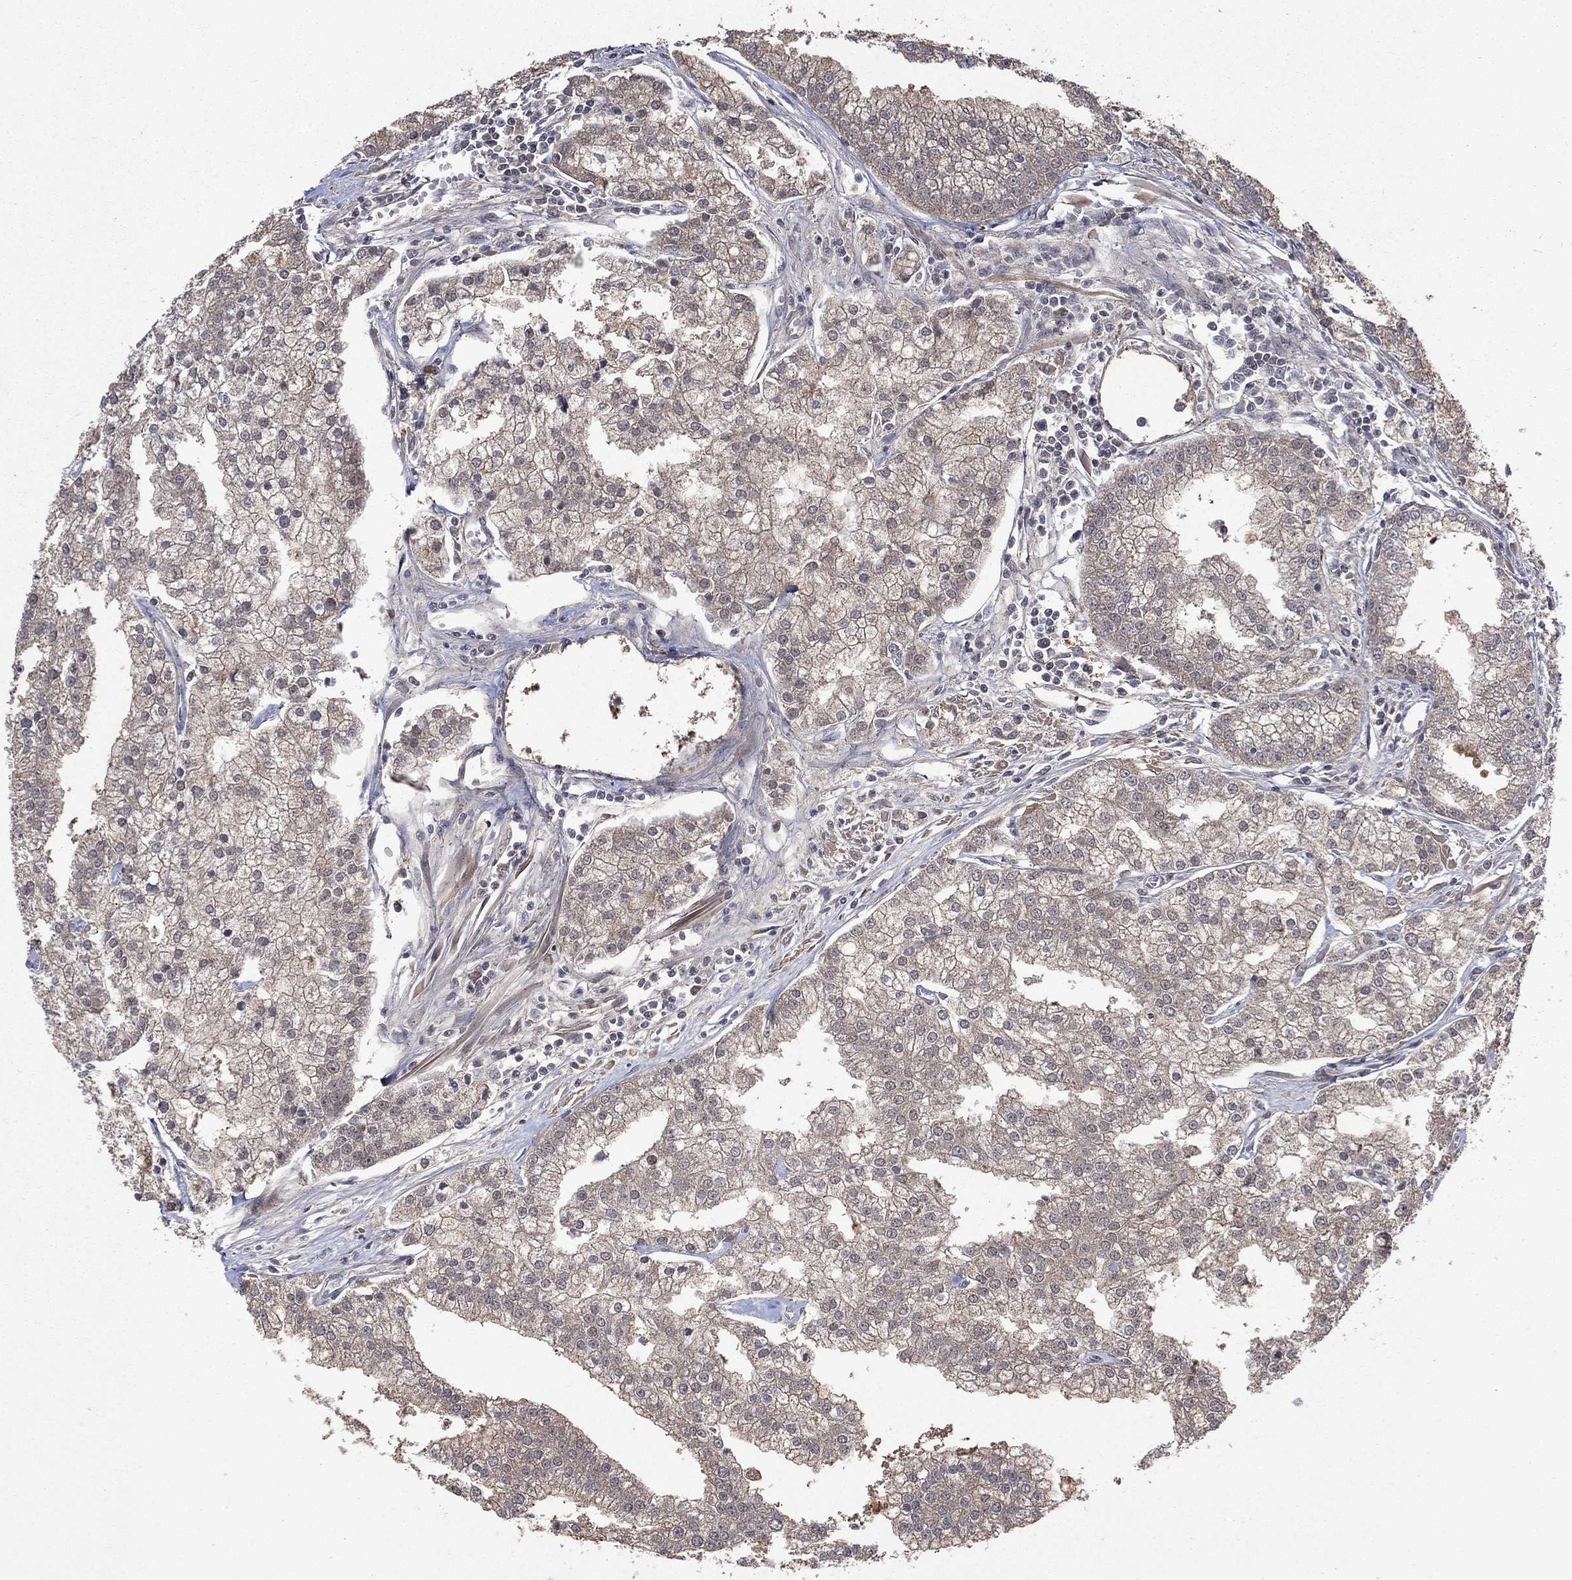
{"staining": {"intensity": "weak", "quantity": ">75%", "location": "cytoplasmic/membranous"}, "tissue": "prostate cancer", "cell_type": "Tumor cells", "image_type": "cancer", "snomed": [{"axis": "morphology", "description": "Adenocarcinoma, NOS"}, {"axis": "topography", "description": "Prostate"}], "caption": "This is an image of immunohistochemistry staining of prostate cancer (adenocarcinoma), which shows weak positivity in the cytoplasmic/membranous of tumor cells.", "gene": "IAH1", "patient": {"sex": "male", "age": 70}}